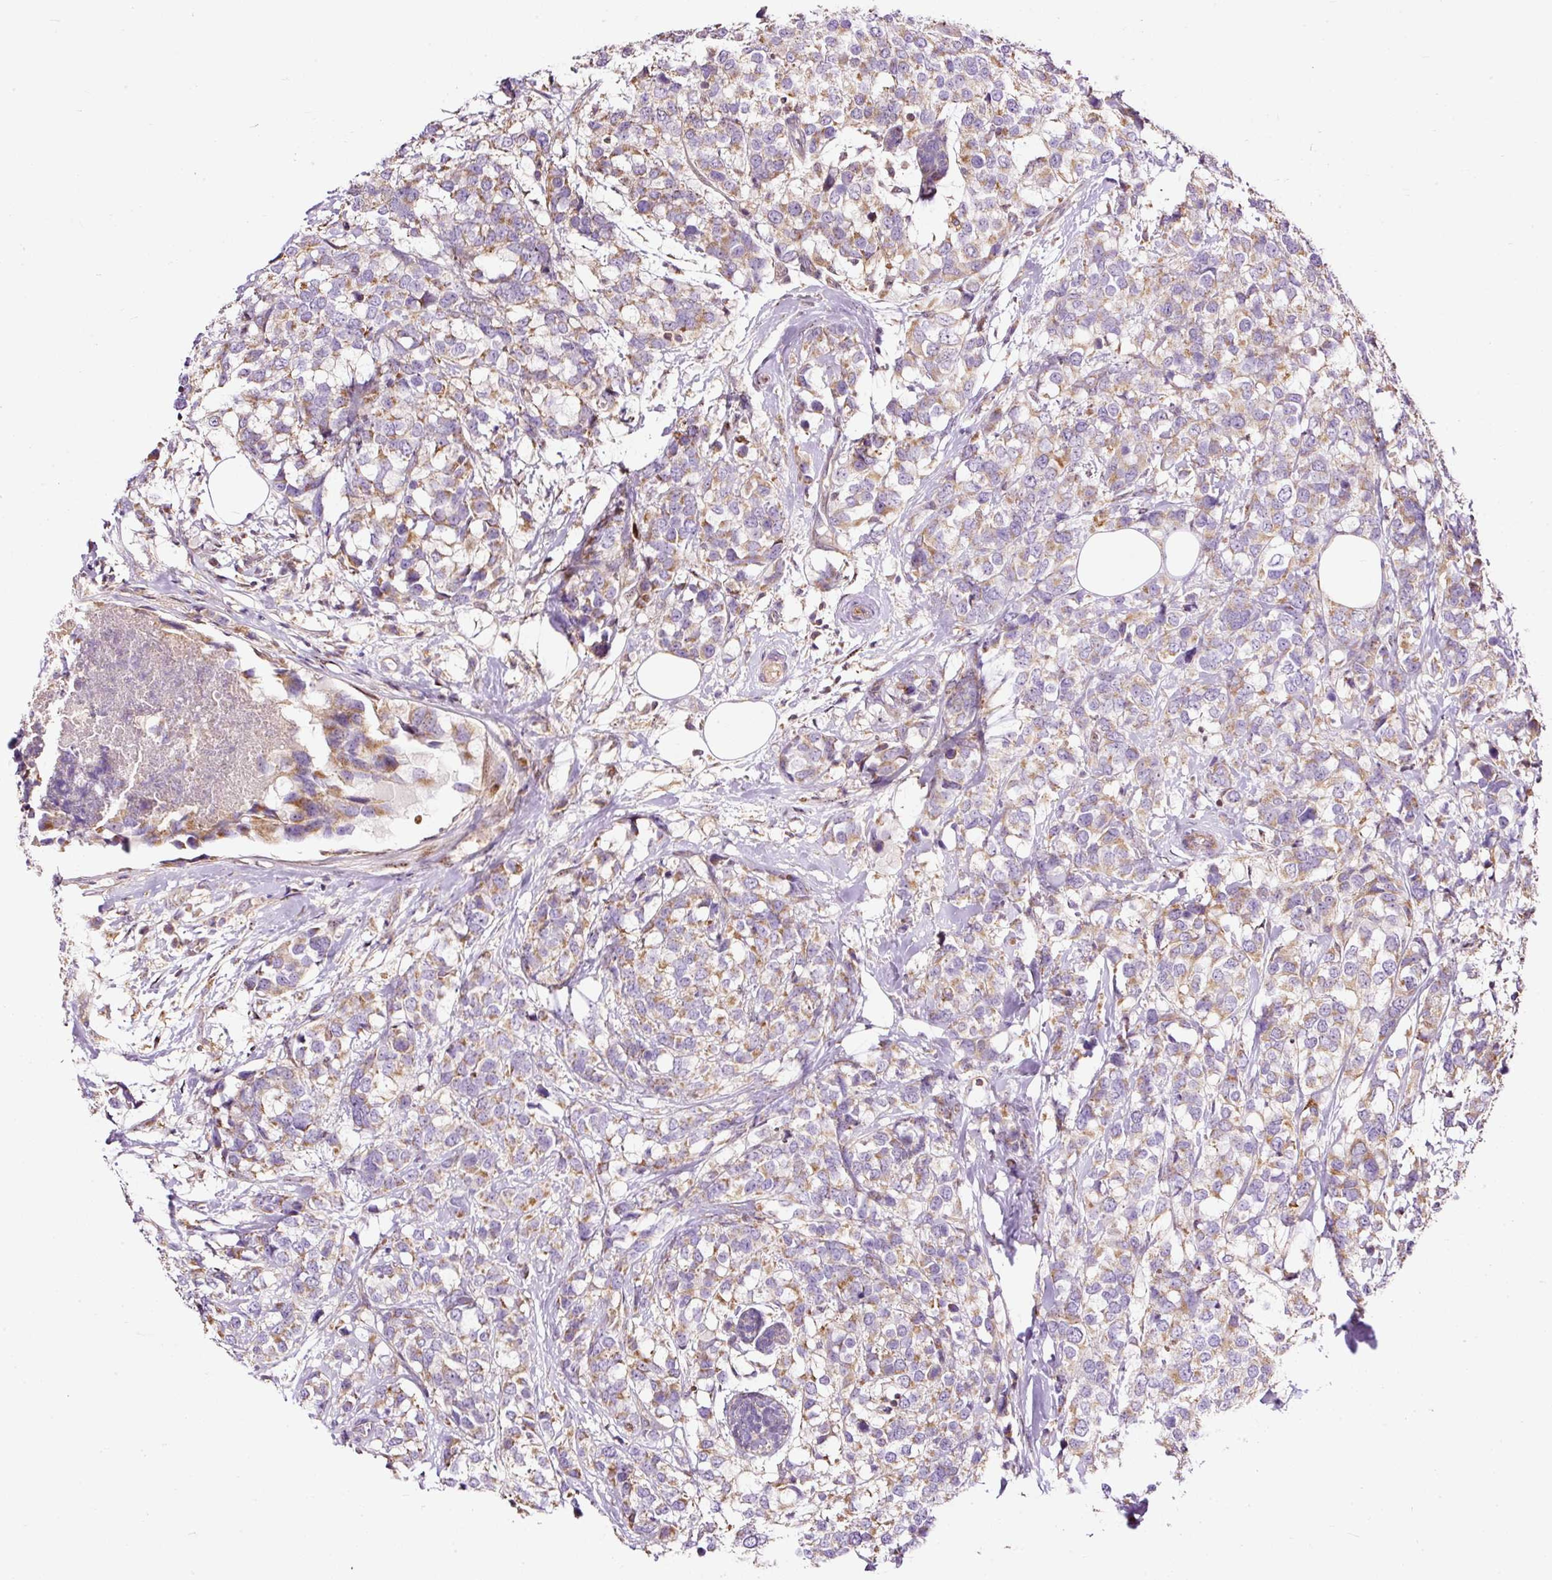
{"staining": {"intensity": "weak", "quantity": "25%-75%", "location": "cytoplasmic/membranous"}, "tissue": "breast cancer", "cell_type": "Tumor cells", "image_type": "cancer", "snomed": [{"axis": "morphology", "description": "Lobular carcinoma"}, {"axis": "topography", "description": "Breast"}], "caption": "High-magnification brightfield microscopy of breast cancer stained with DAB (brown) and counterstained with hematoxylin (blue). tumor cells exhibit weak cytoplasmic/membranous positivity is present in about25%-75% of cells.", "gene": "BOLA3", "patient": {"sex": "female", "age": 59}}